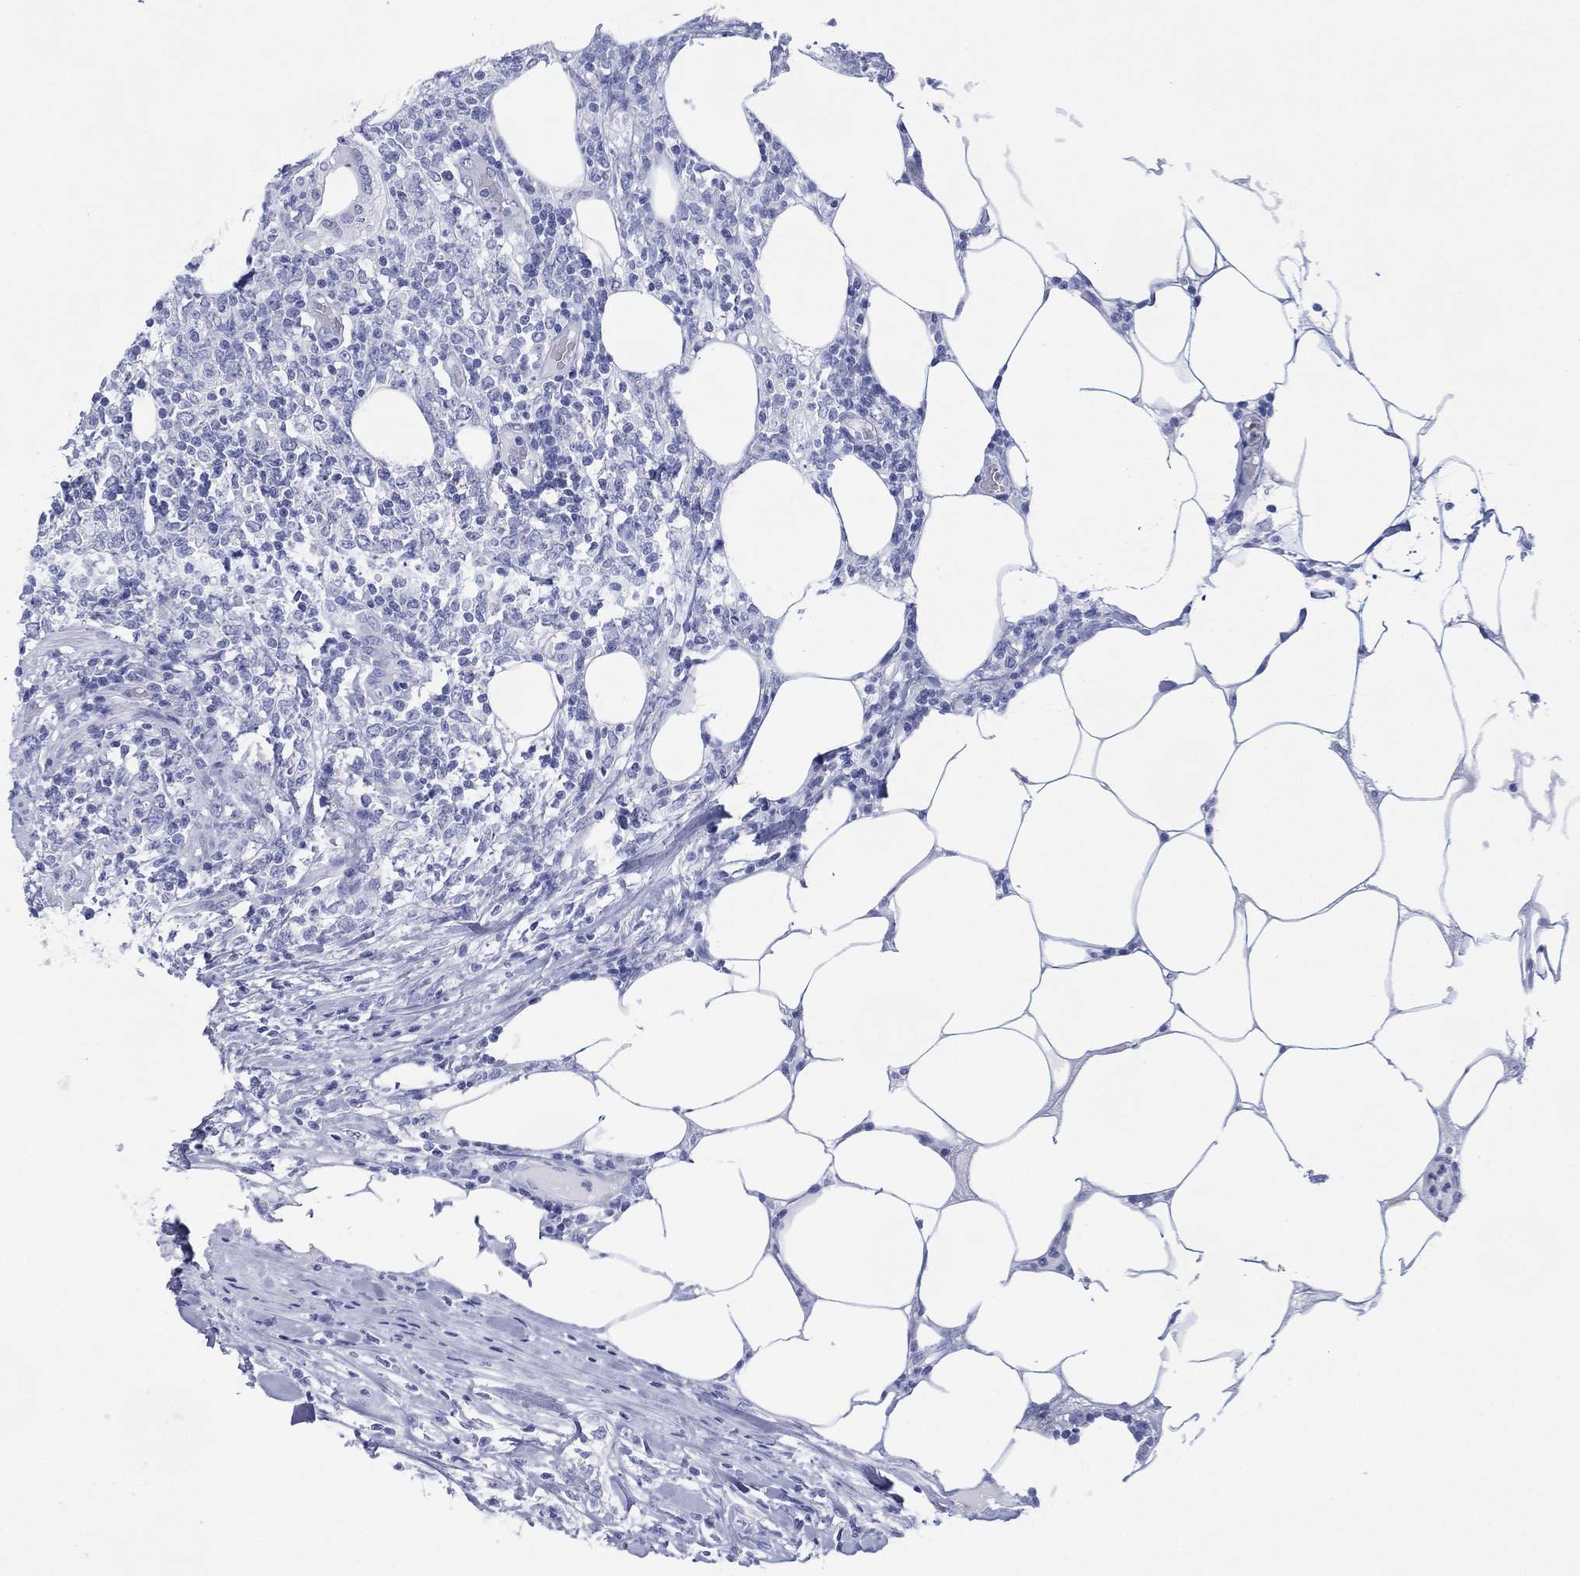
{"staining": {"intensity": "negative", "quantity": "none", "location": "none"}, "tissue": "lymphoma", "cell_type": "Tumor cells", "image_type": "cancer", "snomed": [{"axis": "morphology", "description": "Malignant lymphoma, non-Hodgkin's type, High grade"}, {"axis": "topography", "description": "Lymph node"}], "caption": "Lymphoma stained for a protein using IHC demonstrates no positivity tumor cells.", "gene": "DSG1", "patient": {"sex": "female", "age": 84}}